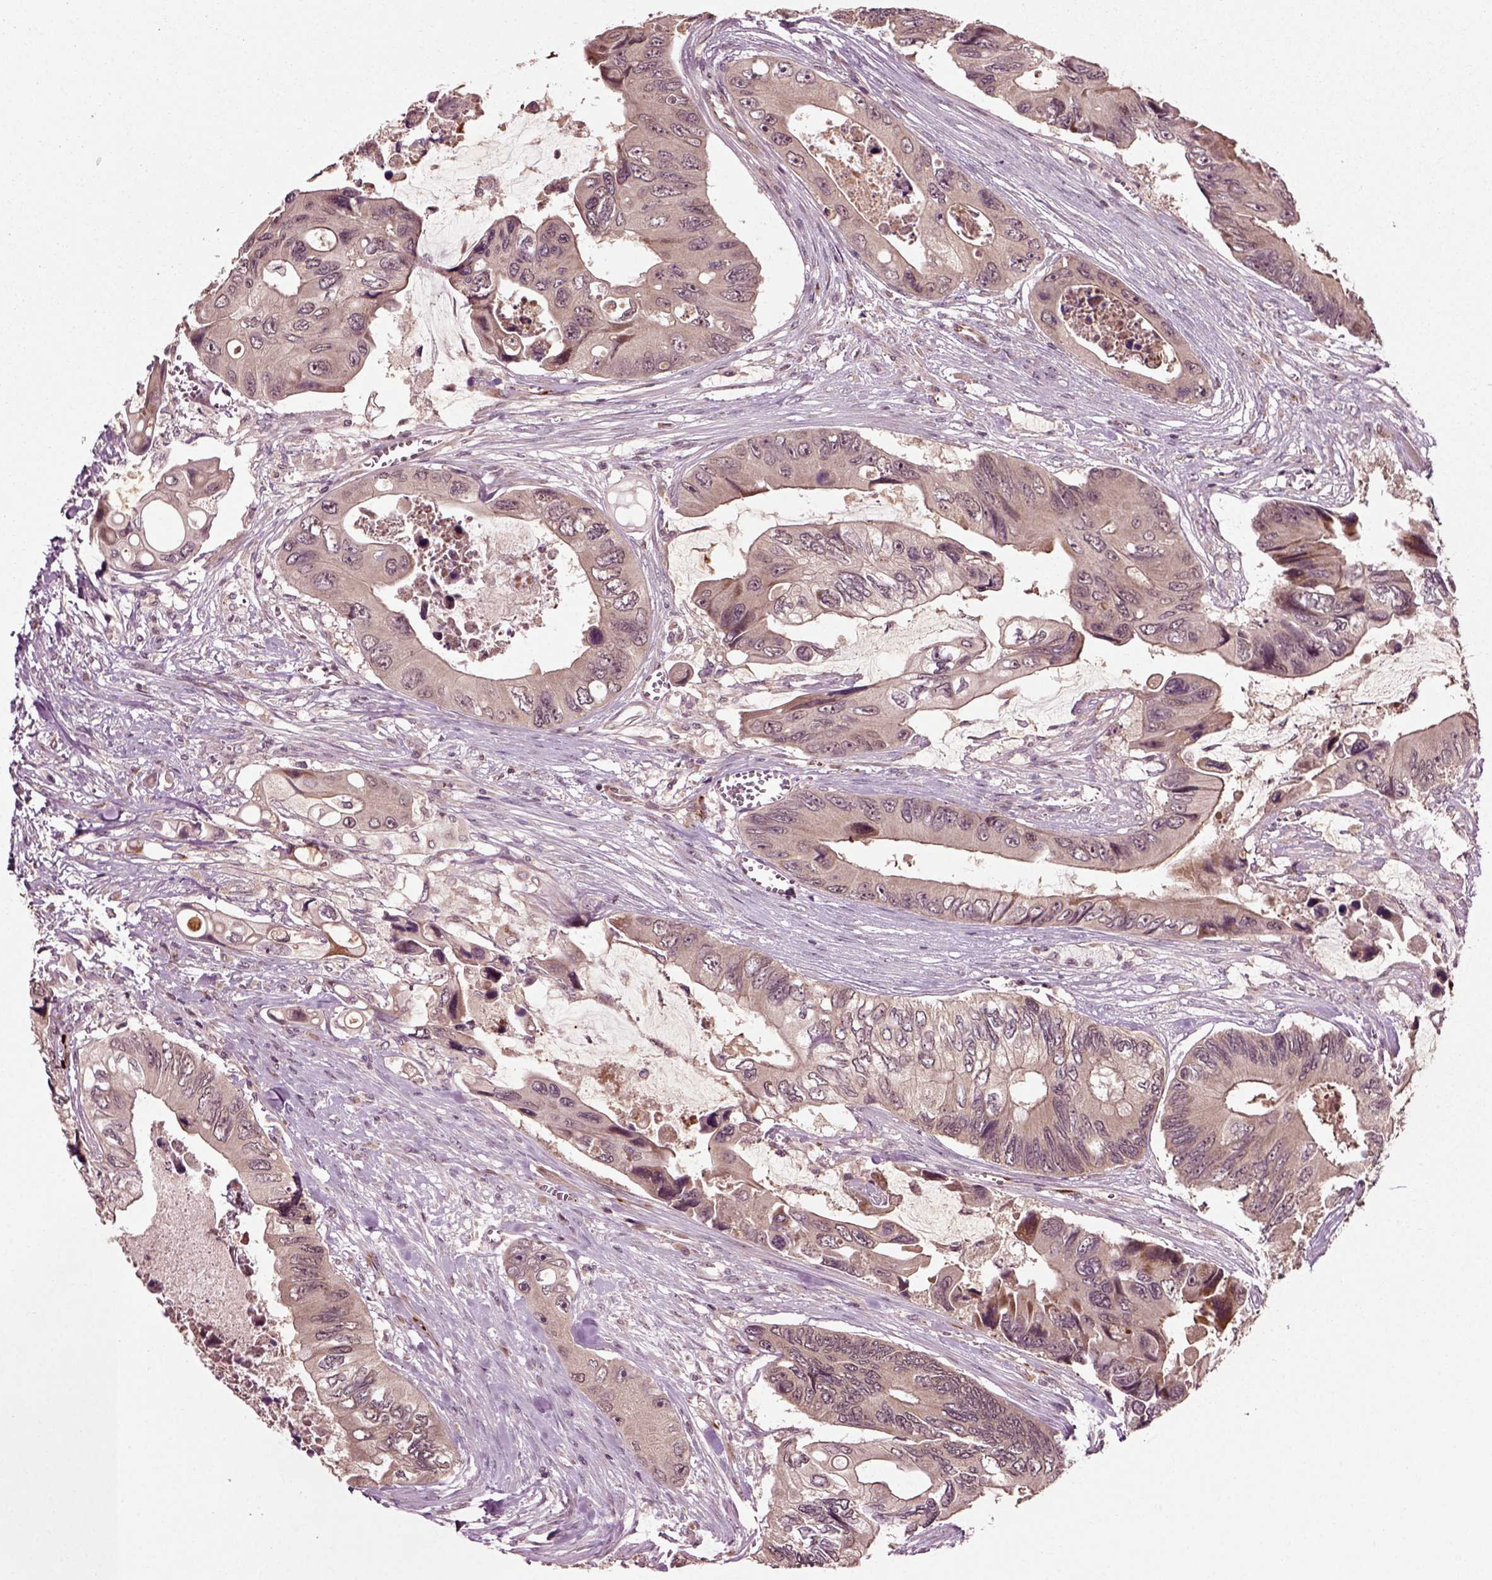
{"staining": {"intensity": "moderate", "quantity": "<25%", "location": "cytoplasmic/membranous"}, "tissue": "colorectal cancer", "cell_type": "Tumor cells", "image_type": "cancer", "snomed": [{"axis": "morphology", "description": "Adenocarcinoma, NOS"}, {"axis": "topography", "description": "Rectum"}], "caption": "Tumor cells exhibit moderate cytoplasmic/membranous positivity in about <25% of cells in colorectal cancer (adenocarcinoma).", "gene": "PLCD3", "patient": {"sex": "male", "age": 63}}